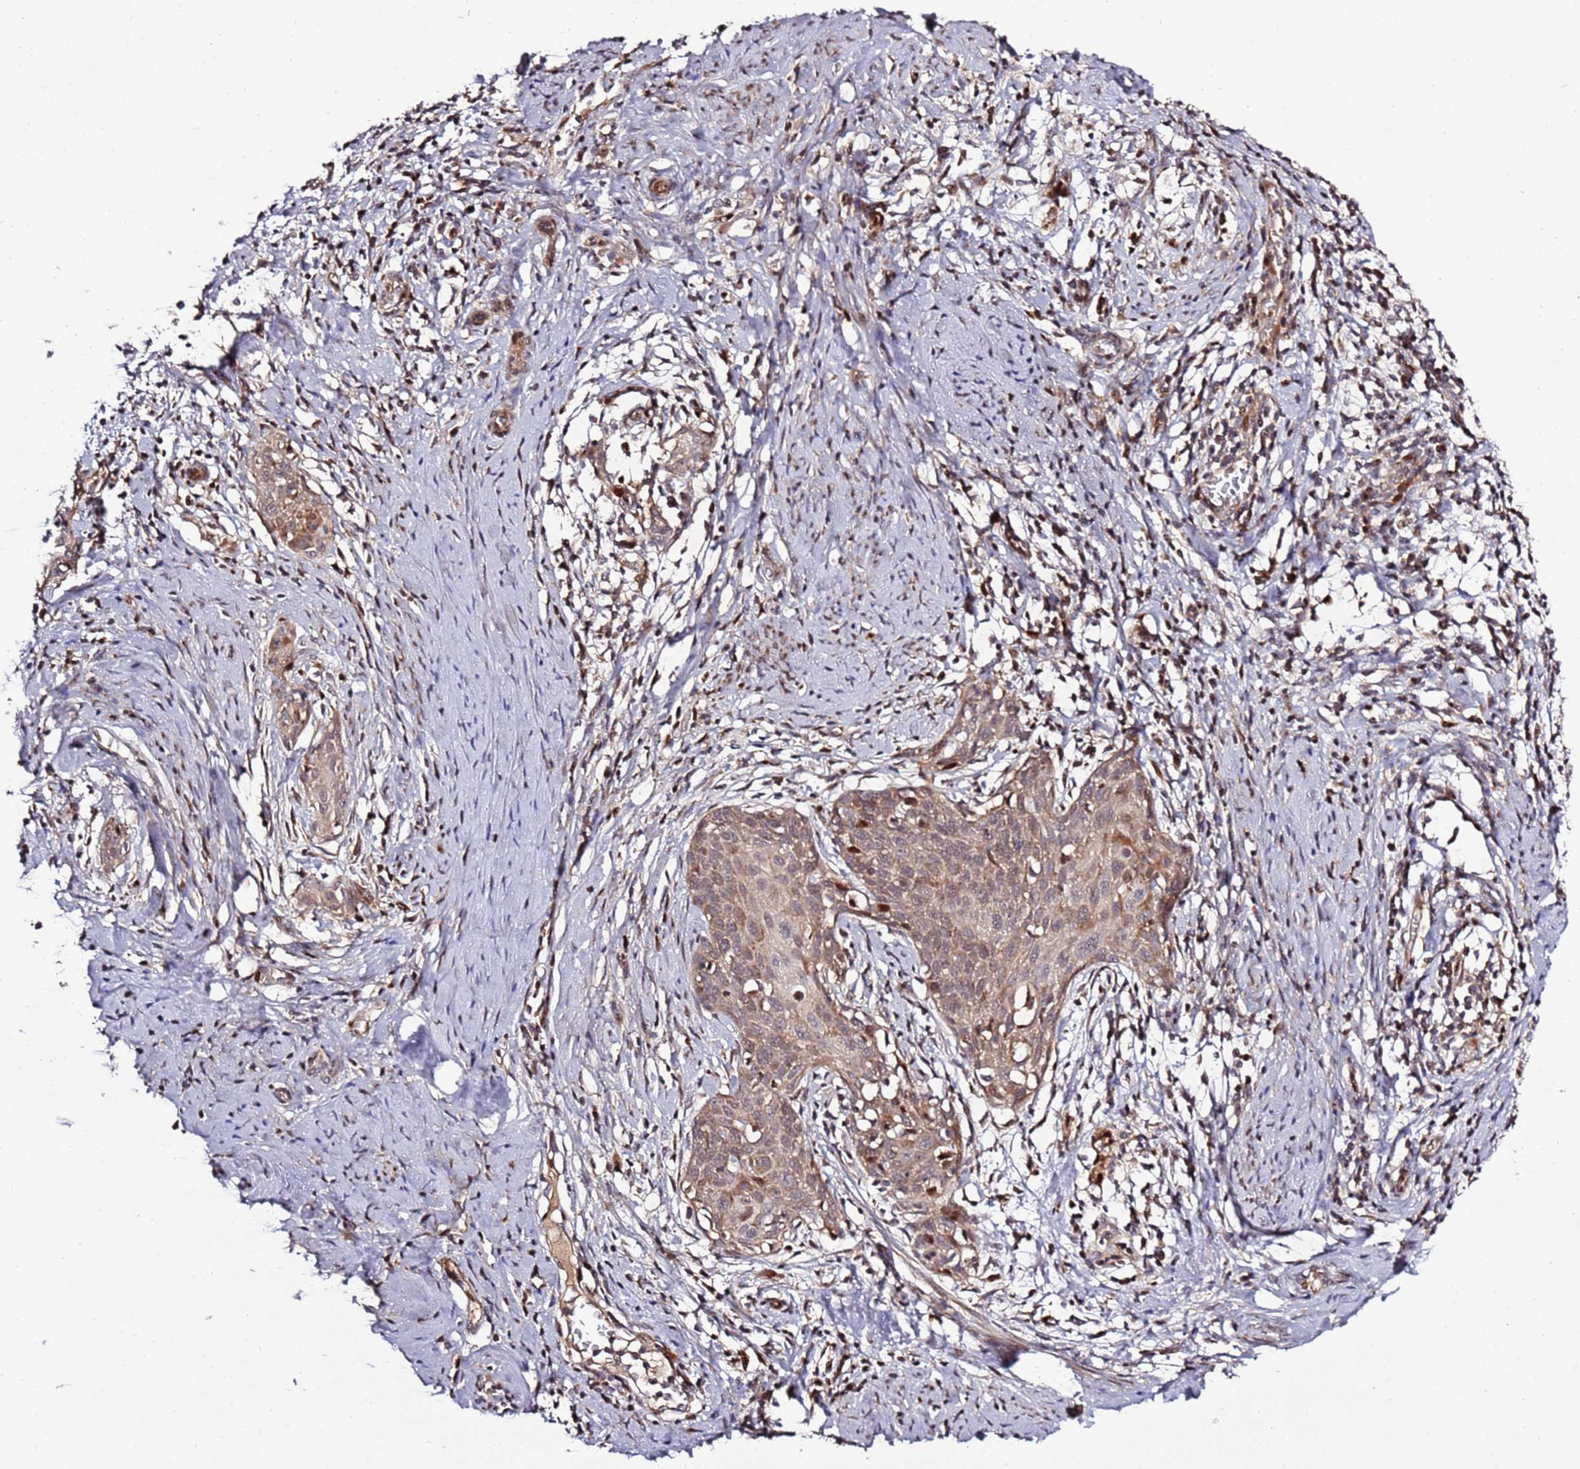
{"staining": {"intensity": "moderate", "quantity": "<25%", "location": "cytoplasmic/membranous"}, "tissue": "cervical cancer", "cell_type": "Tumor cells", "image_type": "cancer", "snomed": [{"axis": "morphology", "description": "Squamous cell carcinoma, NOS"}, {"axis": "topography", "description": "Cervix"}], "caption": "Immunohistochemical staining of squamous cell carcinoma (cervical) demonstrates low levels of moderate cytoplasmic/membranous protein expression in about <25% of tumor cells. Immunohistochemistry (ihc) stains the protein in brown and the nuclei are stained blue.", "gene": "RHBDL1", "patient": {"sex": "female", "age": 52}}